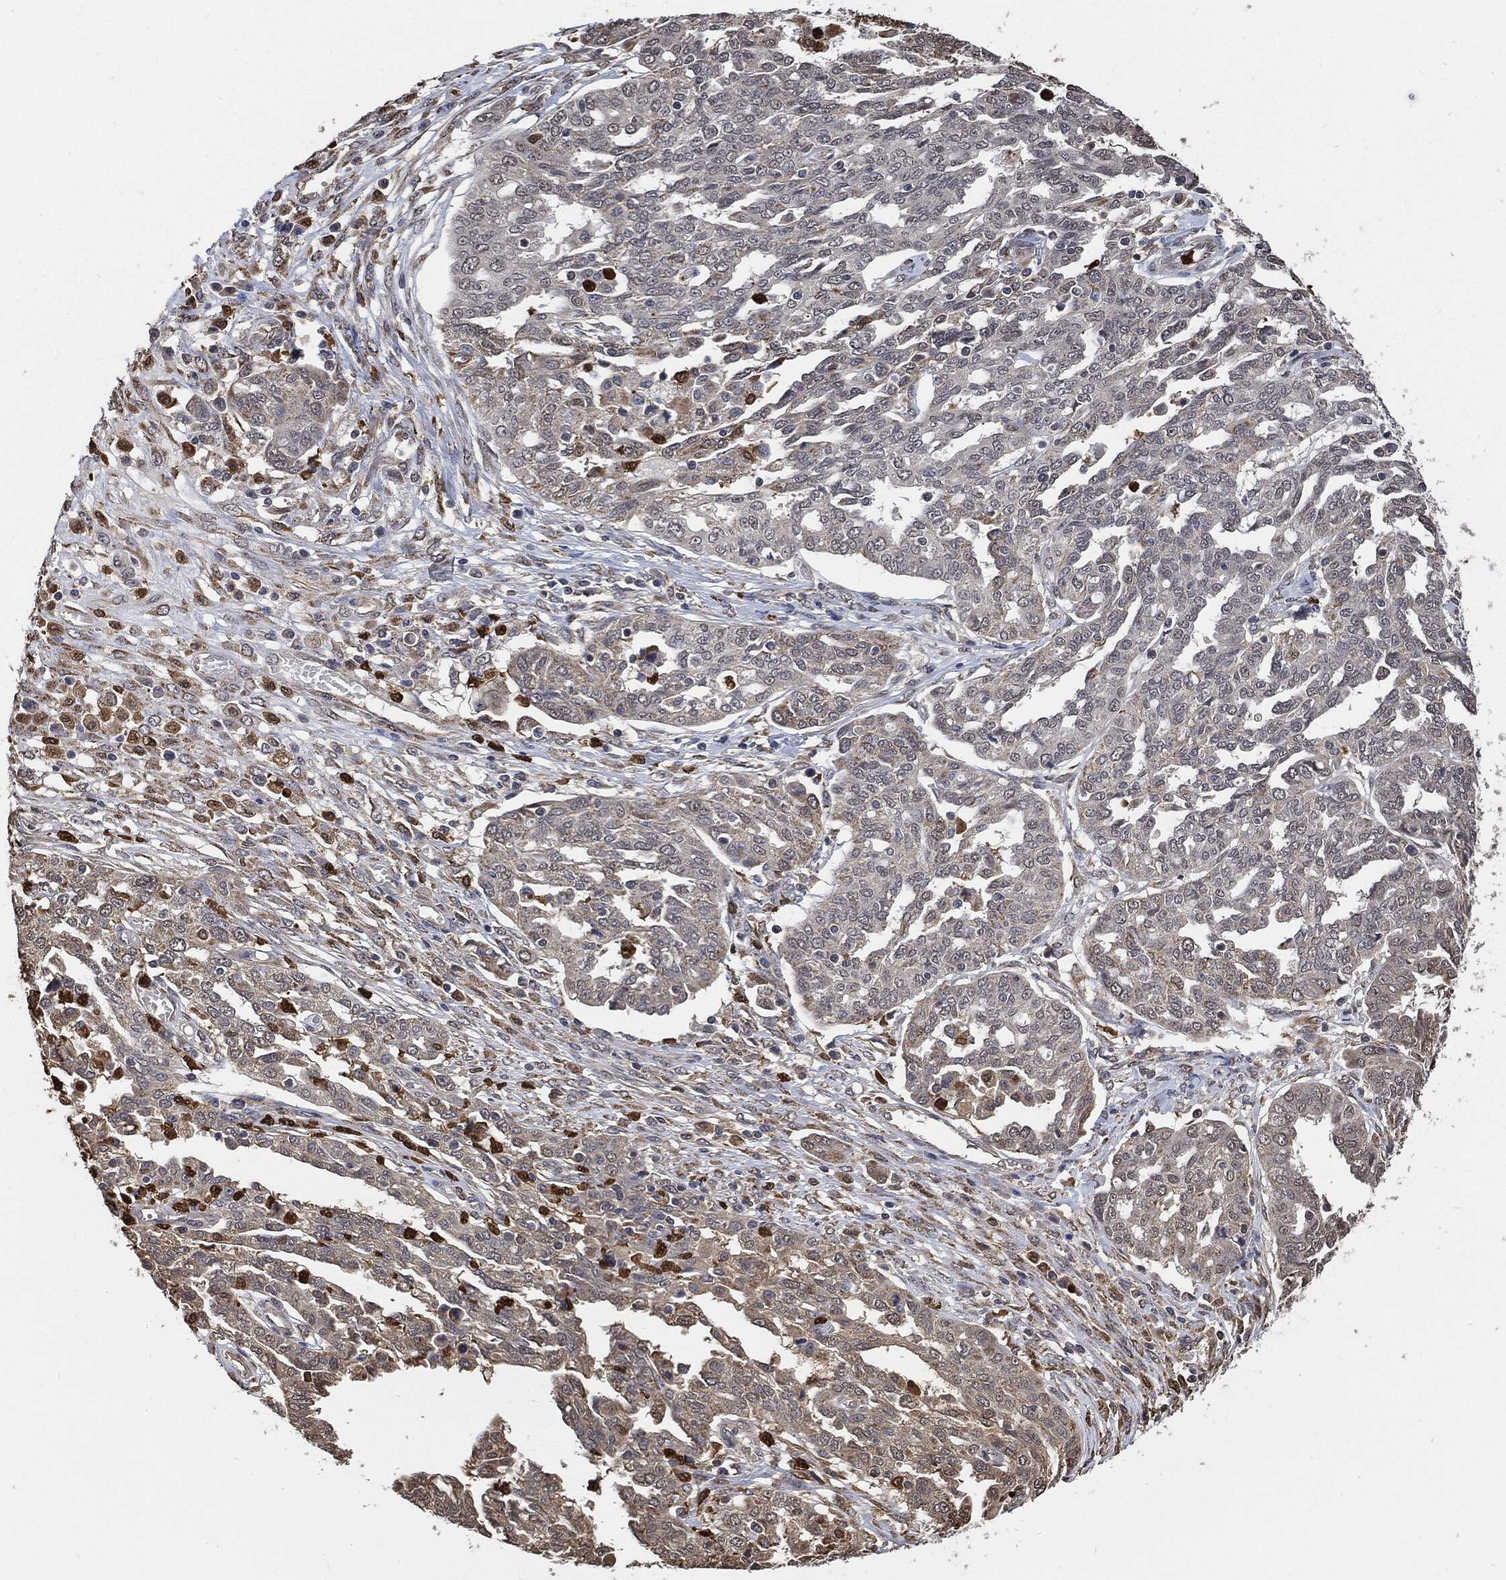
{"staining": {"intensity": "weak", "quantity": "<25%", "location": "cytoplasmic/membranous"}, "tissue": "ovarian cancer", "cell_type": "Tumor cells", "image_type": "cancer", "snomed": [{"axis": "morphology", "description": "Cystadenocarcinoma, serous, NOS"}, {"axis": "topography", "description": "Ovary"}], "caption": "A micrograph of human serous cystadenocarcinoma (ovarian) is negative for staining in tumor cells. (Brightfield microscopy of DAB (3,3'-diaminobenzidine) IHC at high magnification).", "gene": "S100A9", "patient": {"sex": "female", "age": 67}}